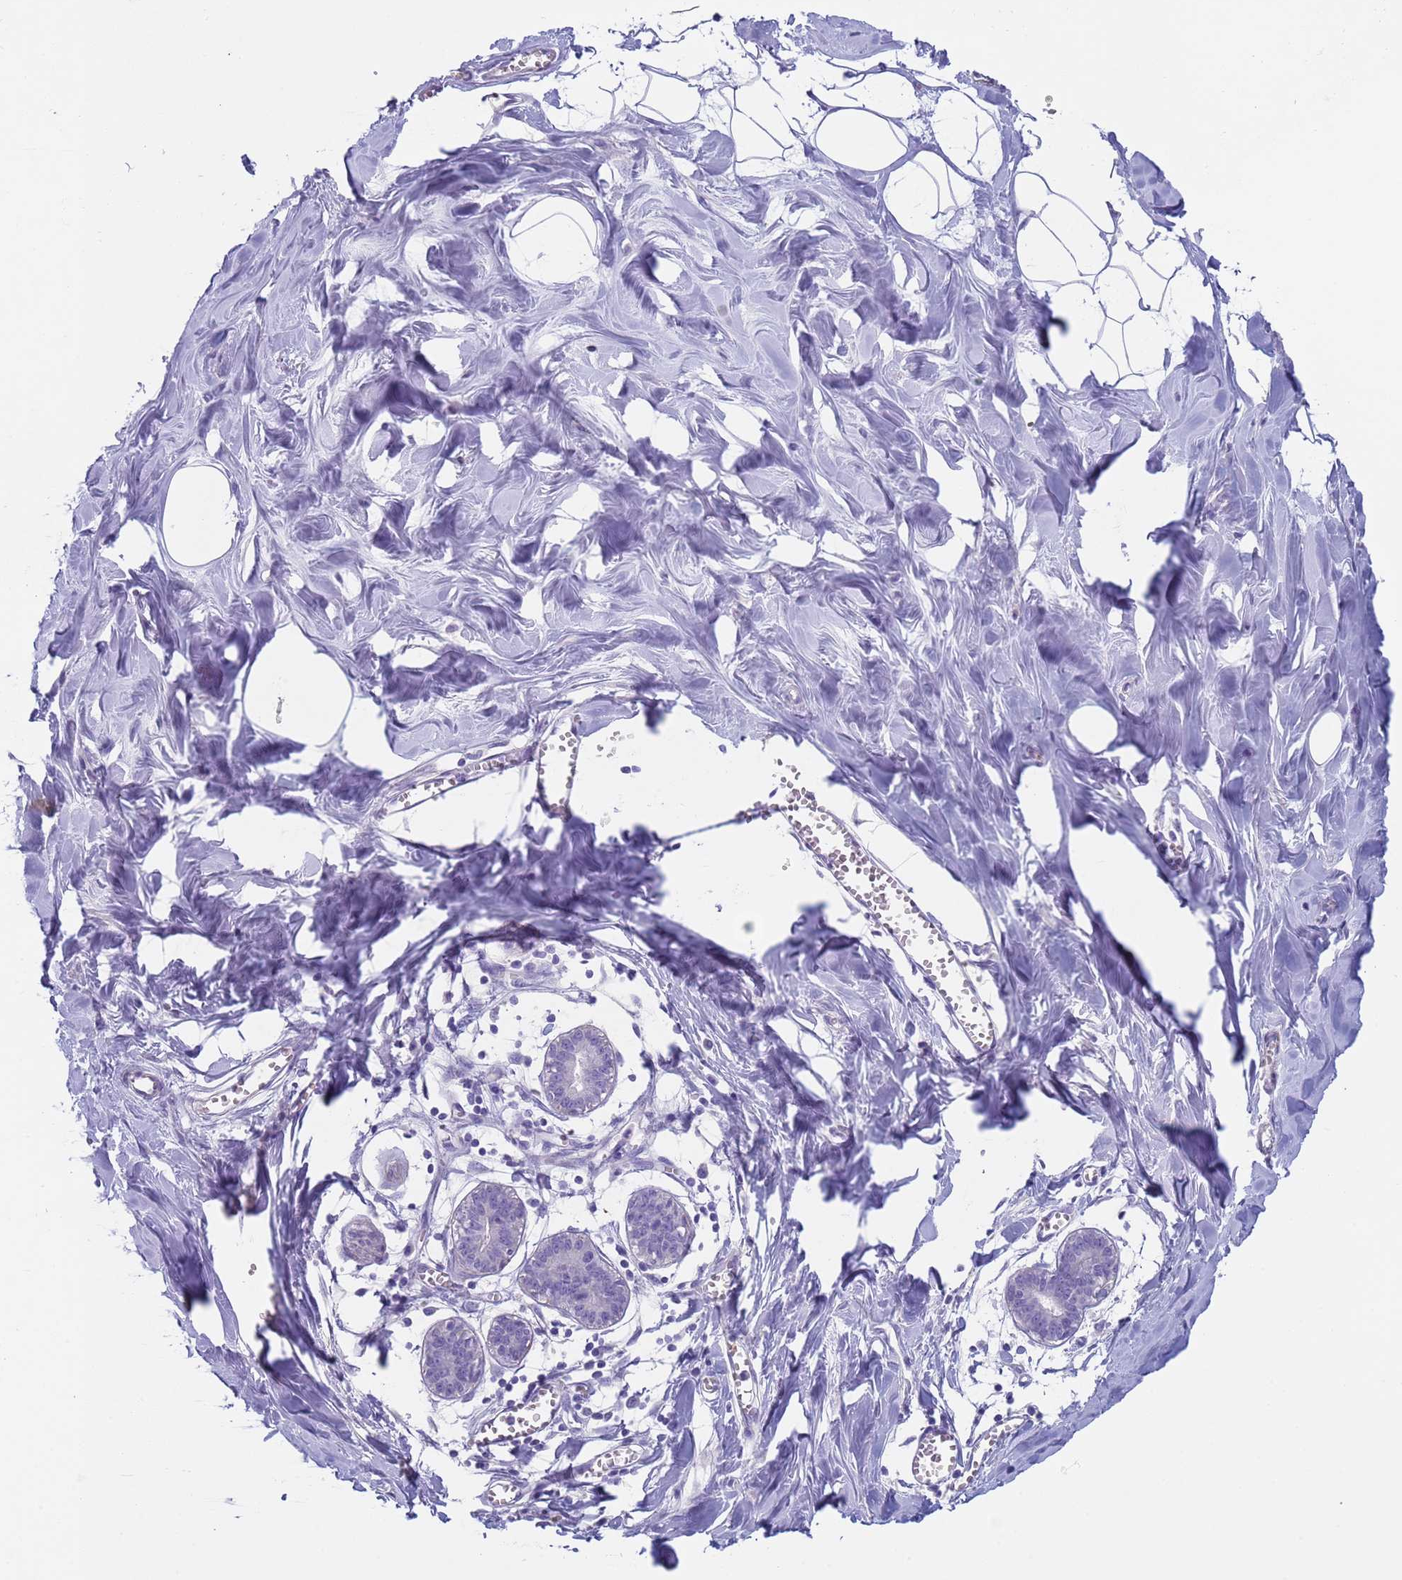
{"staining": {"intensity": "negative", "quantity": "none", "location": "none"}, "tissue": "breast", "cell_type": "Adipocytes", "image_type": "normal", "snomed": [{"axis": "morphology", "description": "Normal tissue, NOS"}, {"axis": "topography", "description": "Breast"}], "caption": "High power microscopy image of an immunohistochemistry photomicrograph of normal breast, revealing no significant positivity in adipocytes. (DAB immunohistochemistry (IHC) with hematoxylin counter stain).", "gene": "KBTBD3", "patient": {"sex": "female", "age": 27}}